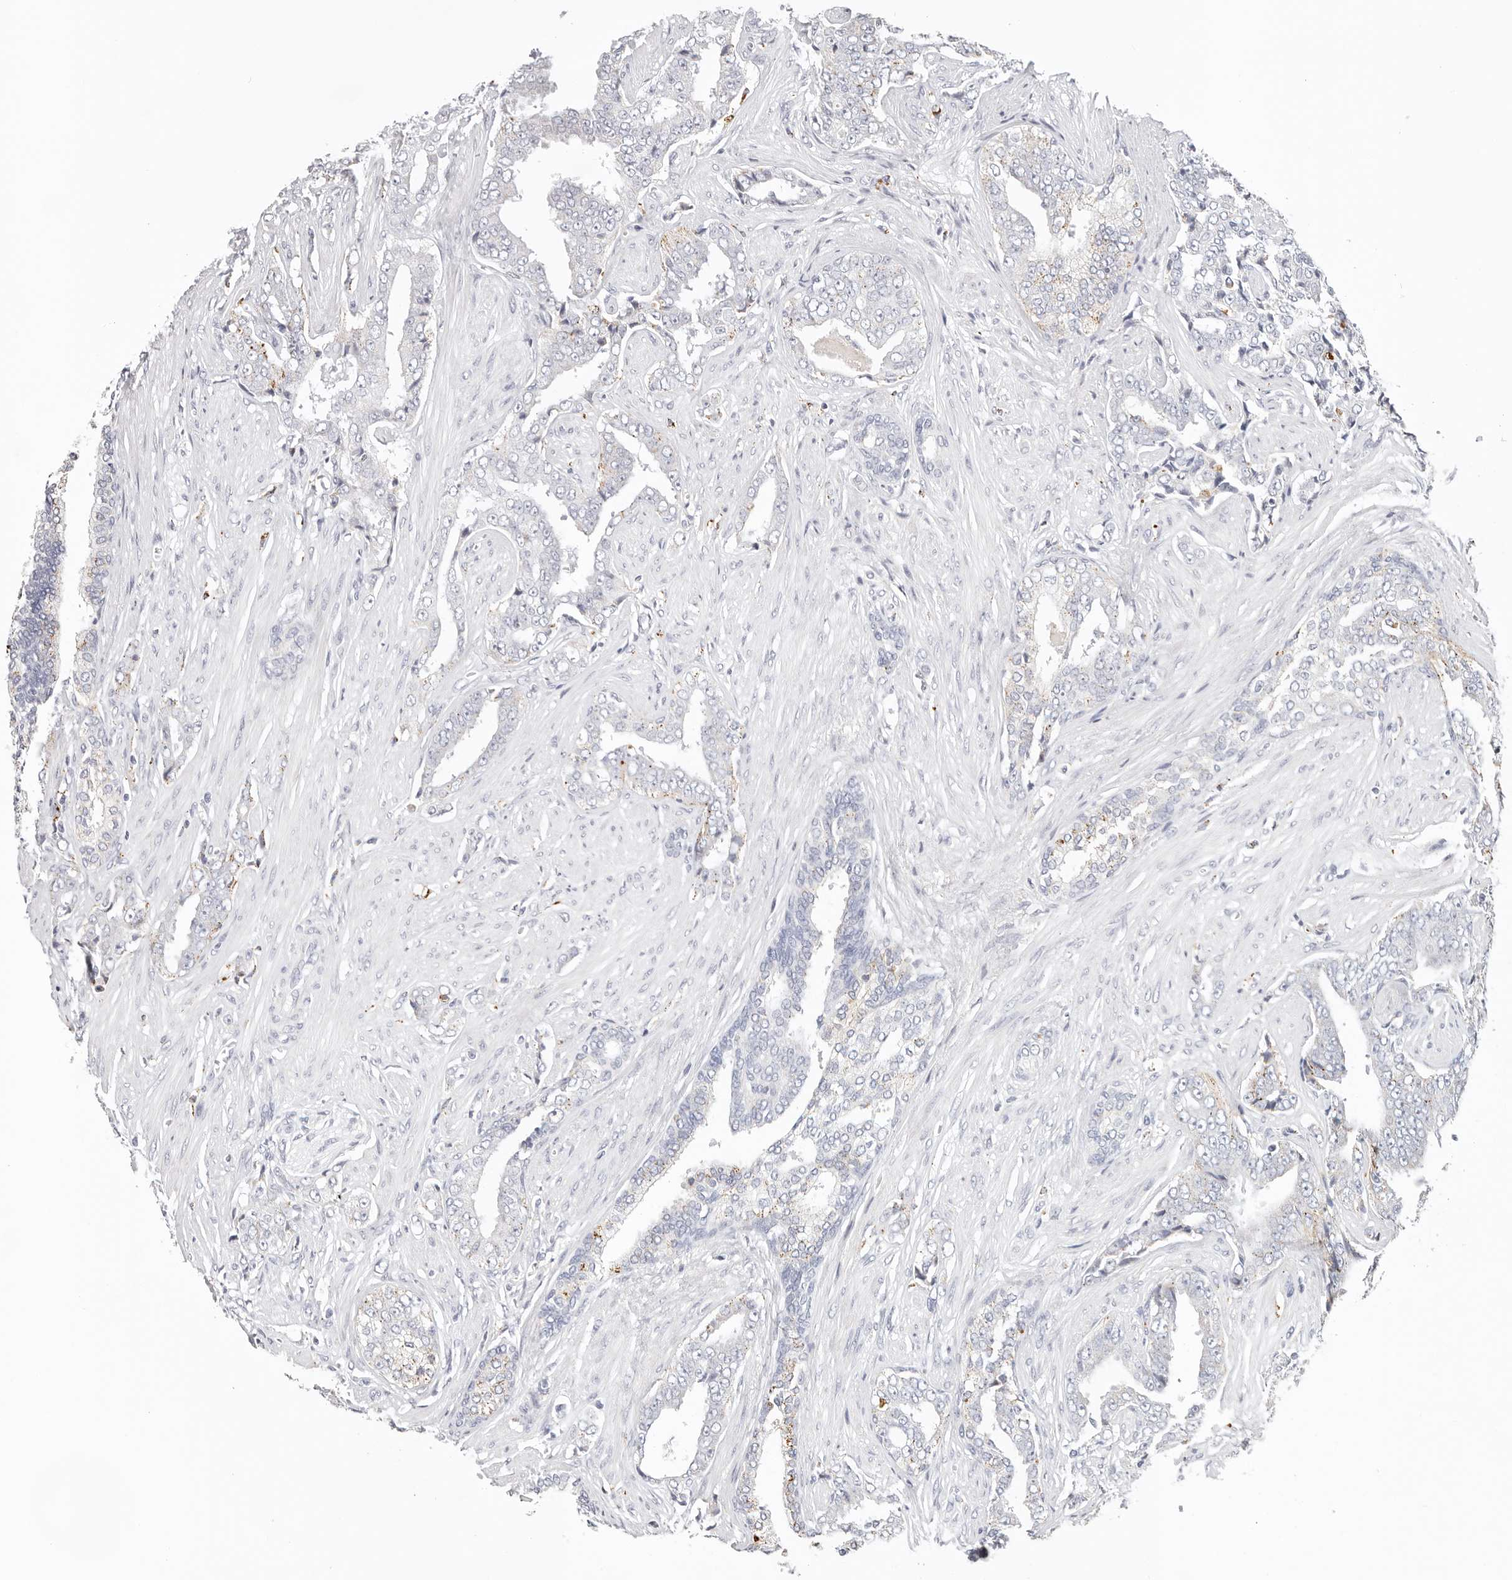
{"staining": {"intensity": "moderate", "quantity": "<25%", "location": "cytoplasmic/membranous"}, "tissue": "prostate cancer", "cell_type": "Tumor cells", "image_type": "cancer", "snomed": [{"axis": "morphology", "description": "Adenocarcinoma, High grade"}, {"axis": "topography", "description": "Prostate"}], "caption": "Protein staining of prostate cancer (high-grade adenocarcinoma) tissue exhibits moderate cytoplasmic/membranous staining in approximately <25% of tumor cells. (DAB = brown stain, brightfield microscopy at high magnification).", "gene": "STKLD1", "patient": {"sex": "male", "age": 71}}